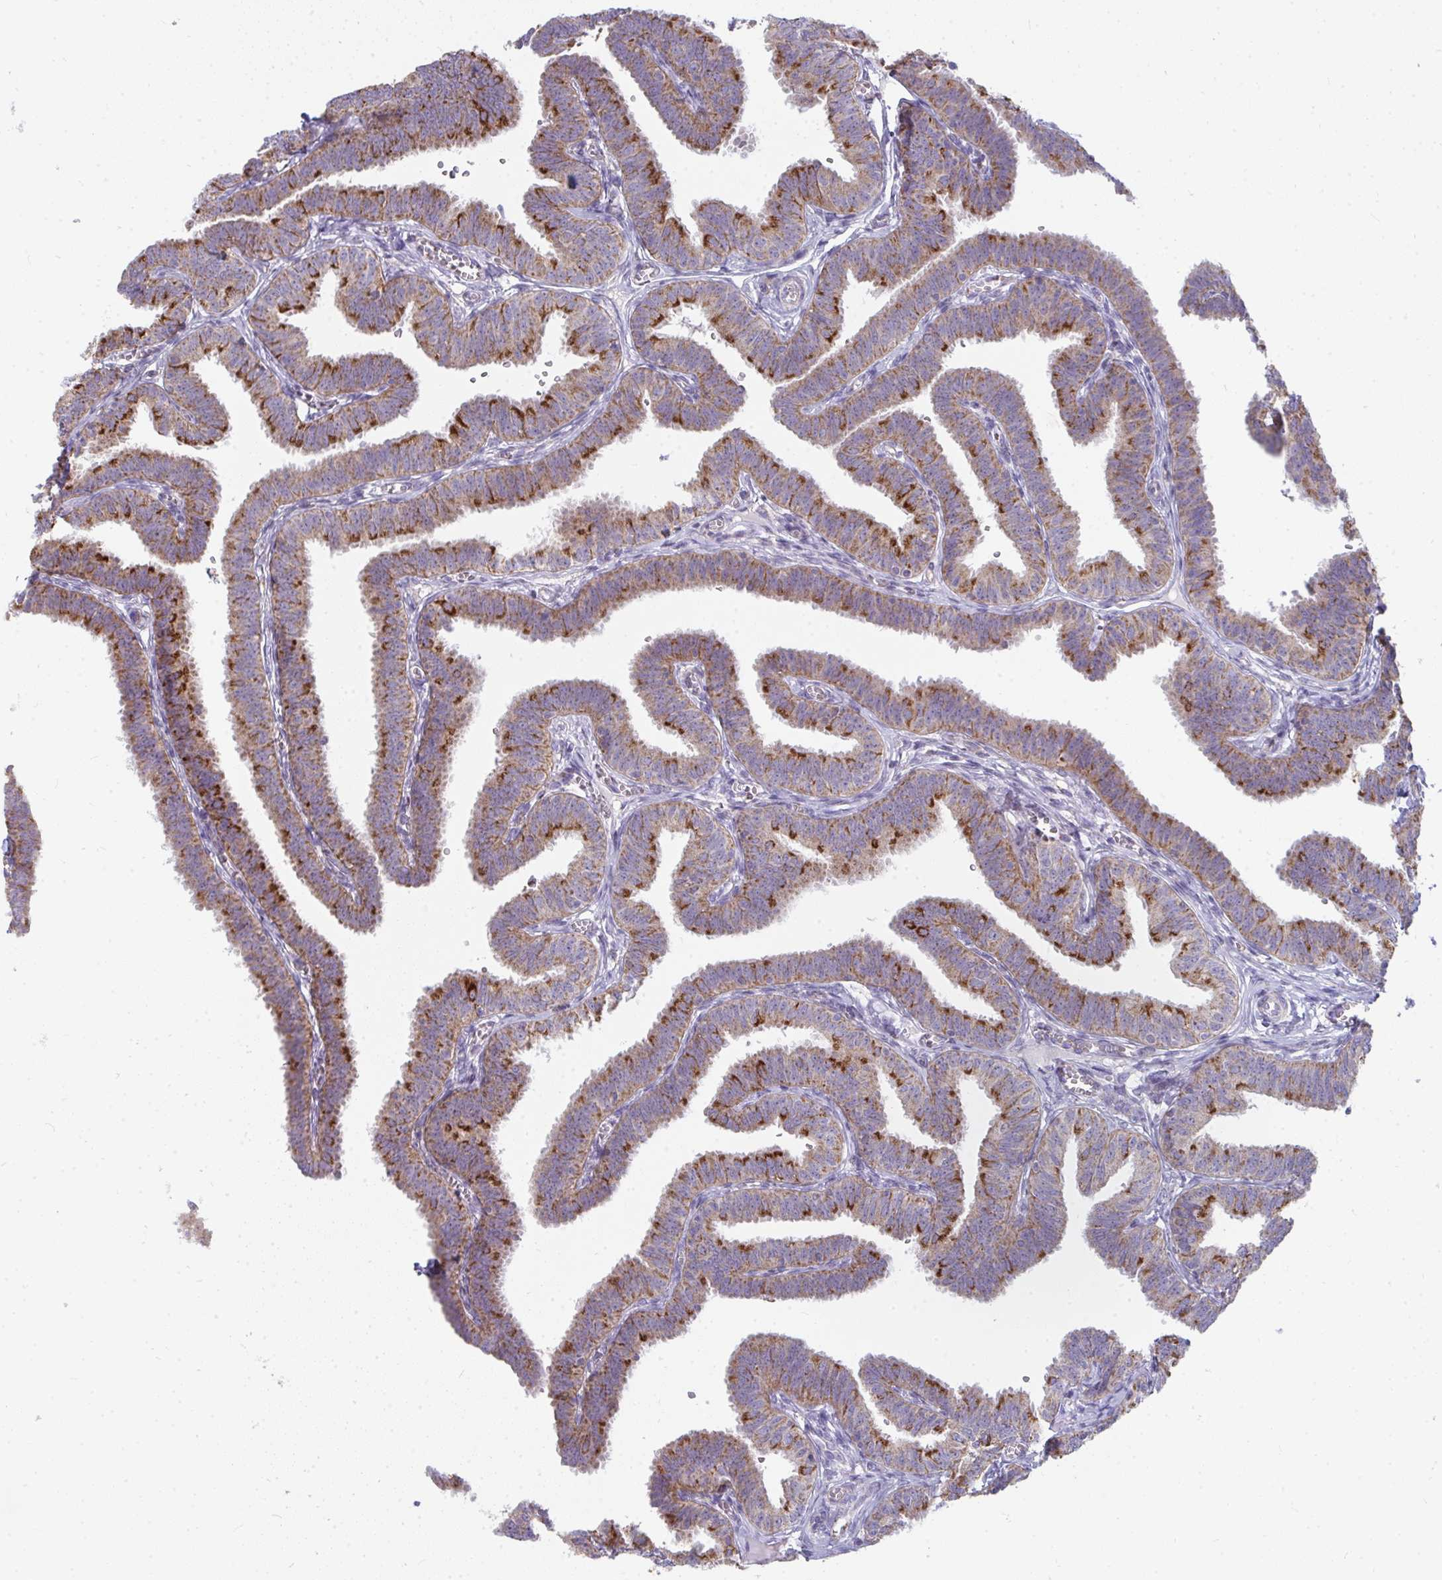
{"staining": {"intensity": "strong", "quantity": "25%-75%", "location": "cytoplasmic/membranous"}, "tissue": "fallopian tube", "cell_type": "Glandular cells", "image_type": "normal", "snomed": [{"axis": "morphology", "description": "Normal tissue, NOS"}, {"axis": "topography", "description": "Fallopian tube"}], "caption": "A micrograph of human fallopian tube stained for a protein displays strong cytoplasmic/membranous brown staining in glandular cells.", "gene": "FAHD1", "patient": {"sex": "female", "age": 25}}